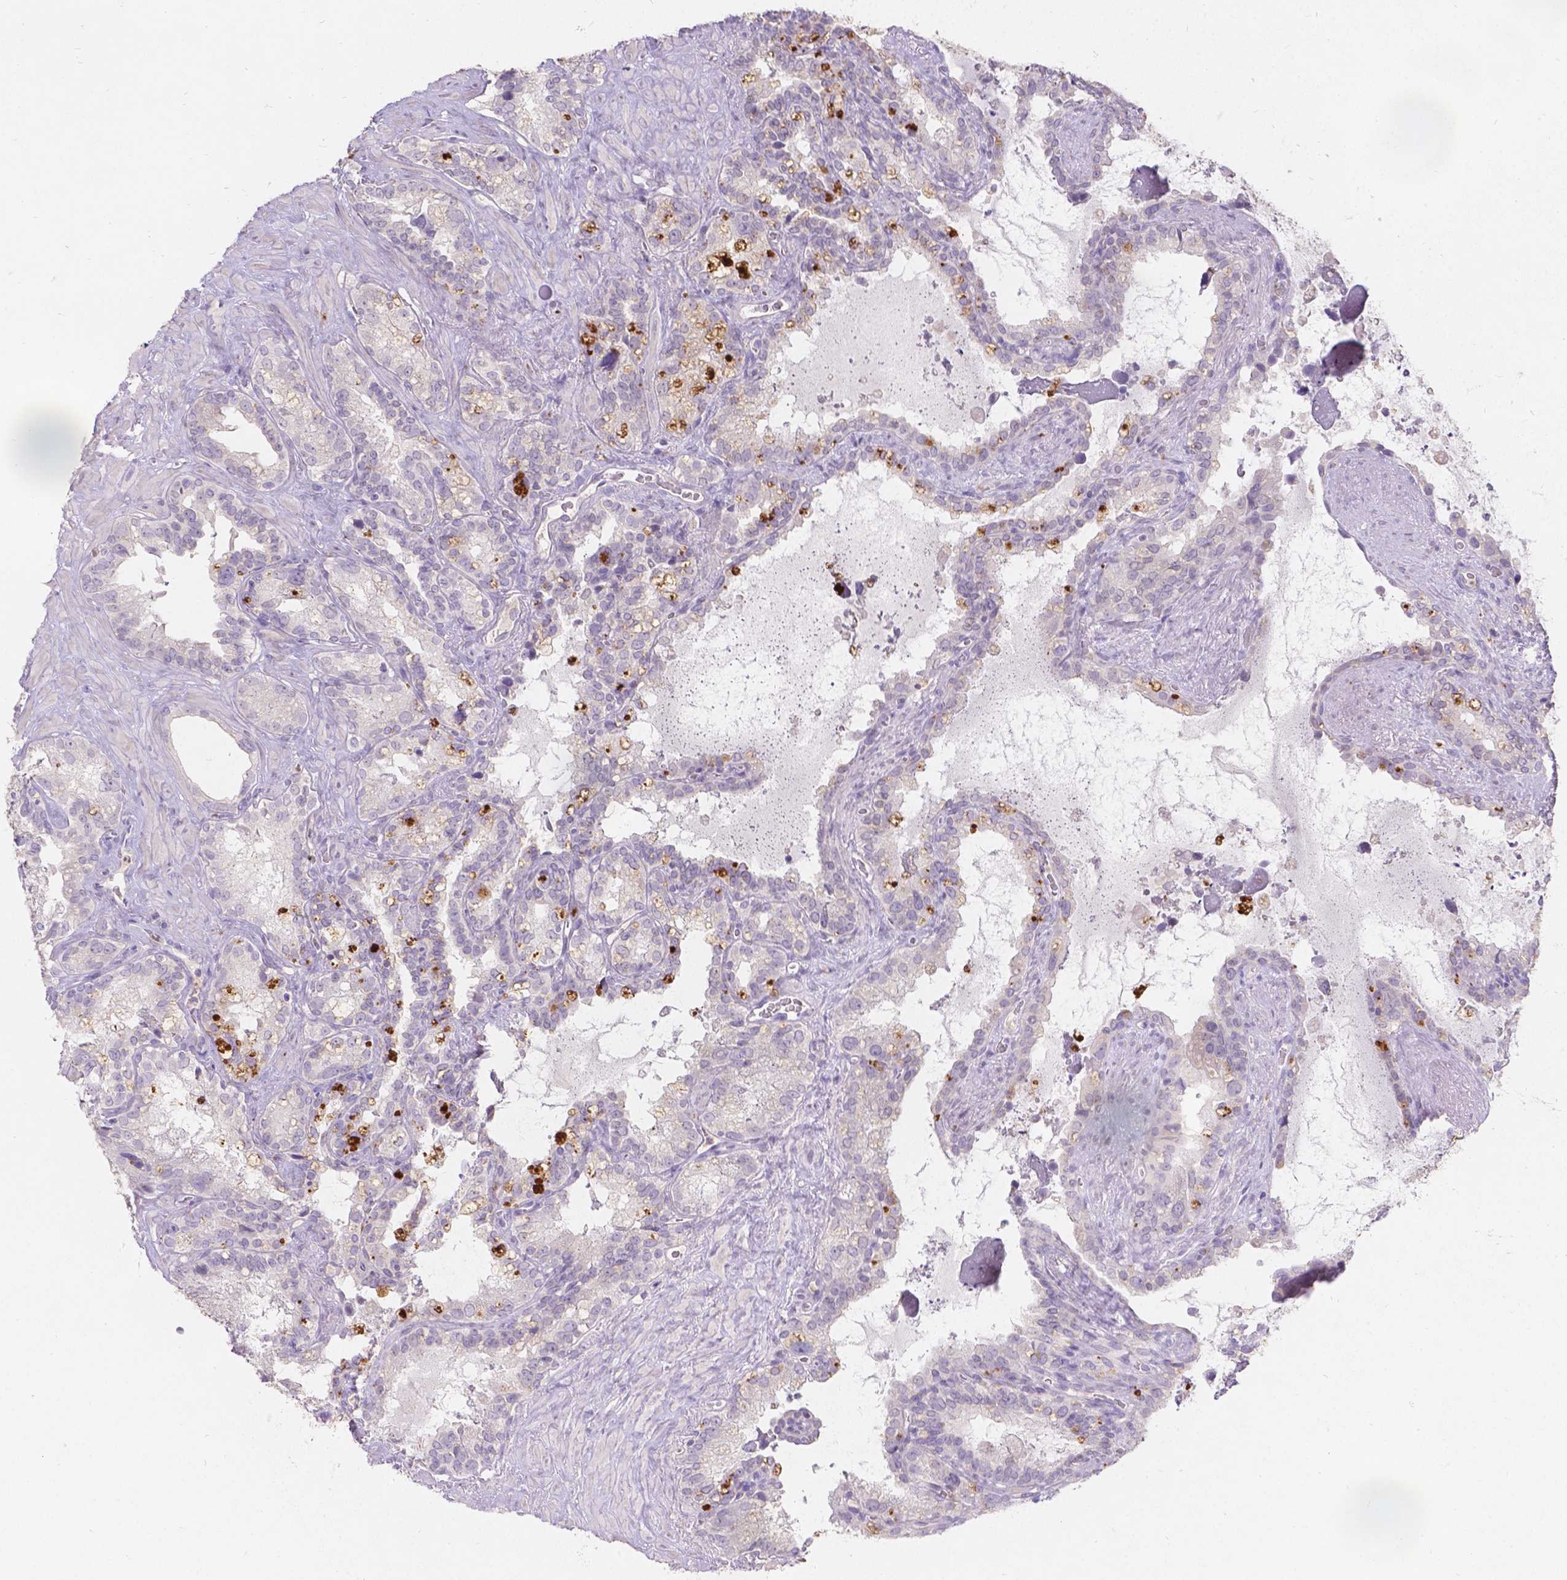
{"staining": {"intensity": "negative", "quantity": "none", "location": "none"}, "tissue": "seminal vesicle", "cell_type": "Glandular cells", "image_type": "normal", "snomed": [{"axis": "morphology", "description": "Normal tissue, NOS"}, {"axis": "topography", "description": "Seminal veicle"}], "caption": "IHC image of unremarkable seminal vesicle stained for a protein (brown), which demonstrates no positivity in glandular cells.", "gene": "DCAF4L1", "patient": {"sex": "male", "age": 71}}